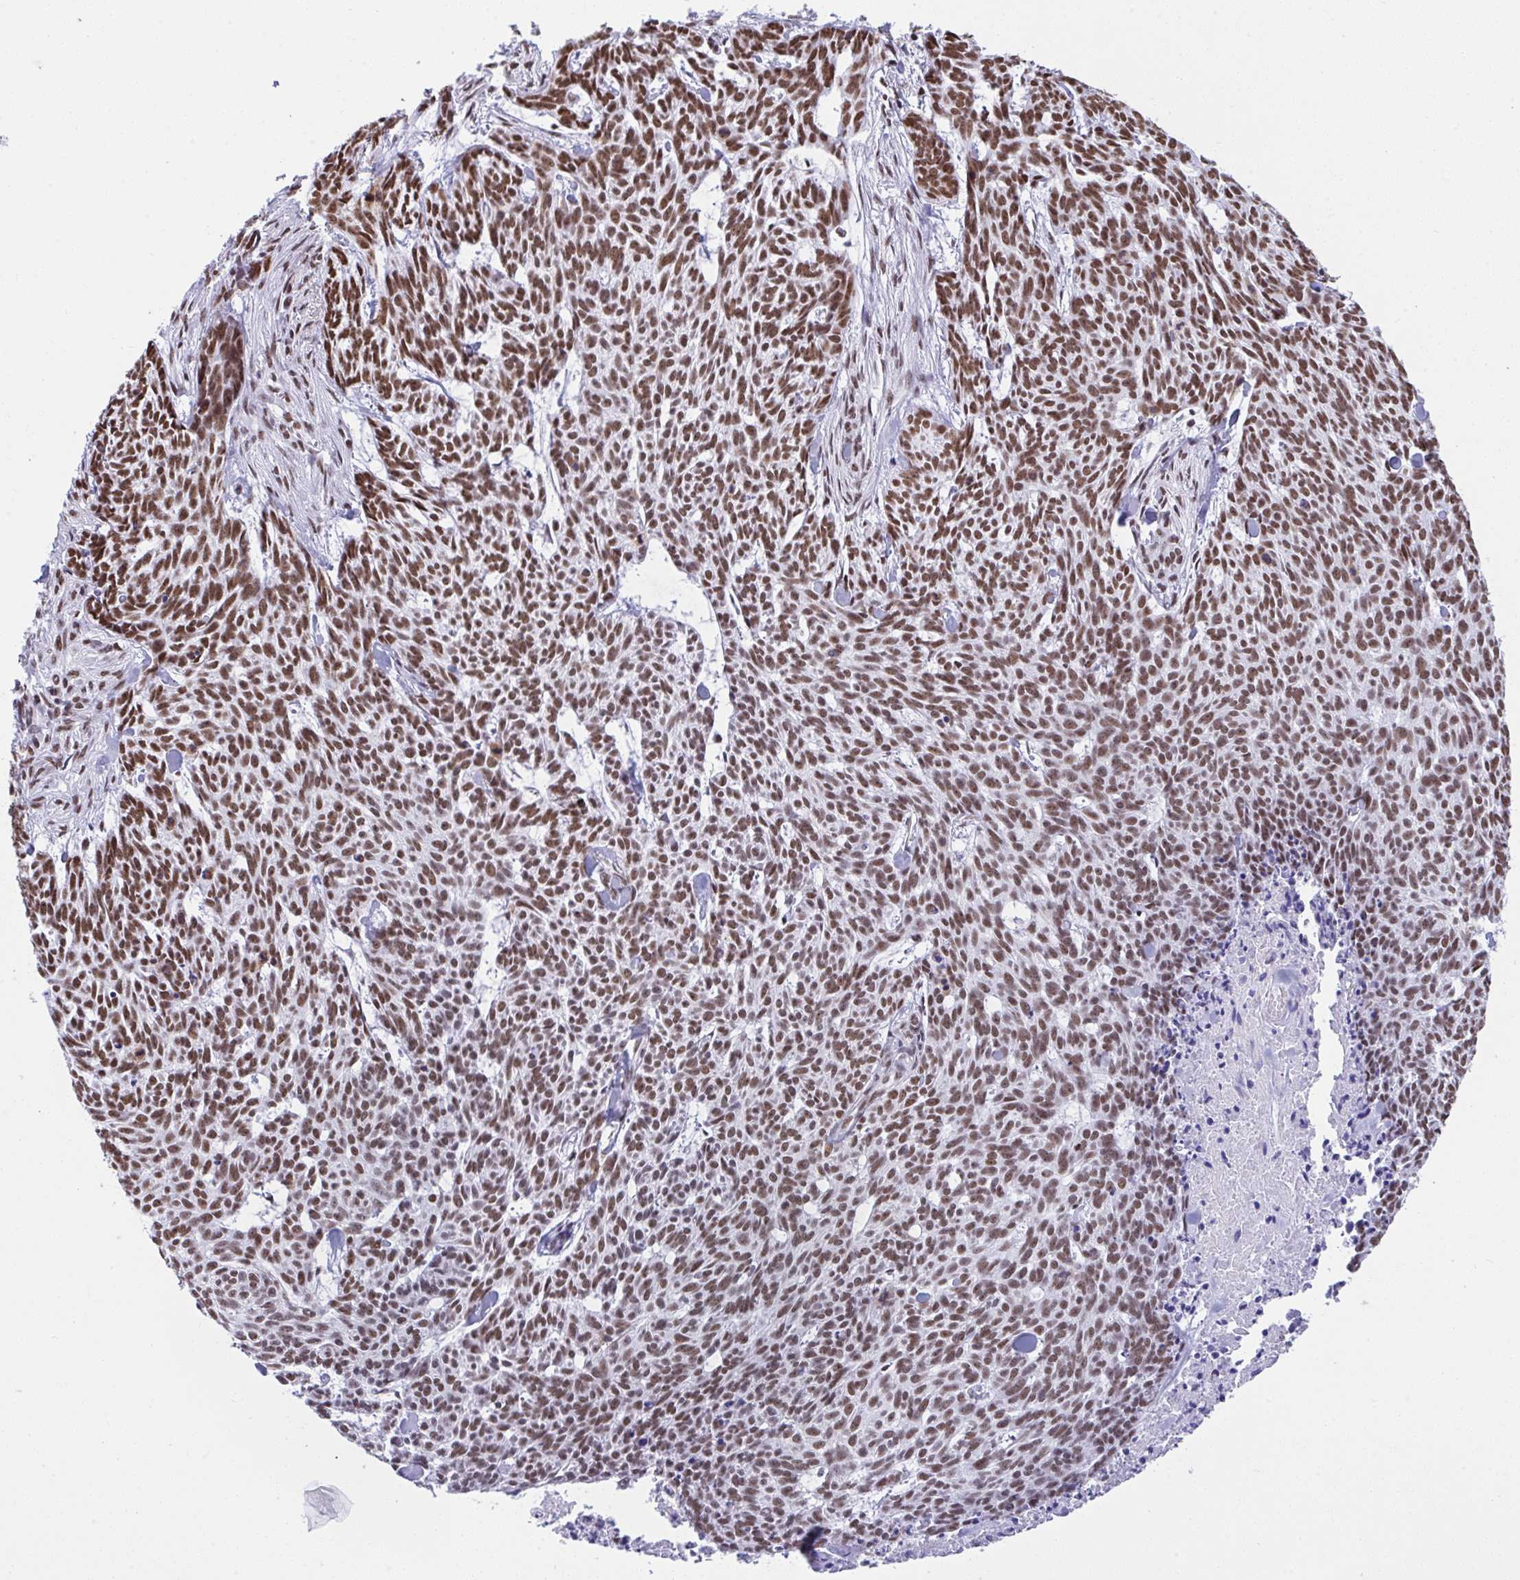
{"staining": {"intensity": "moderate", "quantity": ">75%", "location": "nuclear"}, "tissue": "skin cancer", "cell_type": "Tumor cells", "image_type": "cancer", "snomed": [{"axis": "morphology", "description": "Basal cell carcinoma"}, {"axis": "topography", "description": "Skin"}], "caption": "Immunohistochemical staining of skin basal cell carcinoma exhibits moderate nuclear protein positivity in approximately >75% of tumor cells. (IHC, brightfield microscopy, high magnification).", "gene": "DDX52", "patient": {"sex": "female", "age": 93}}